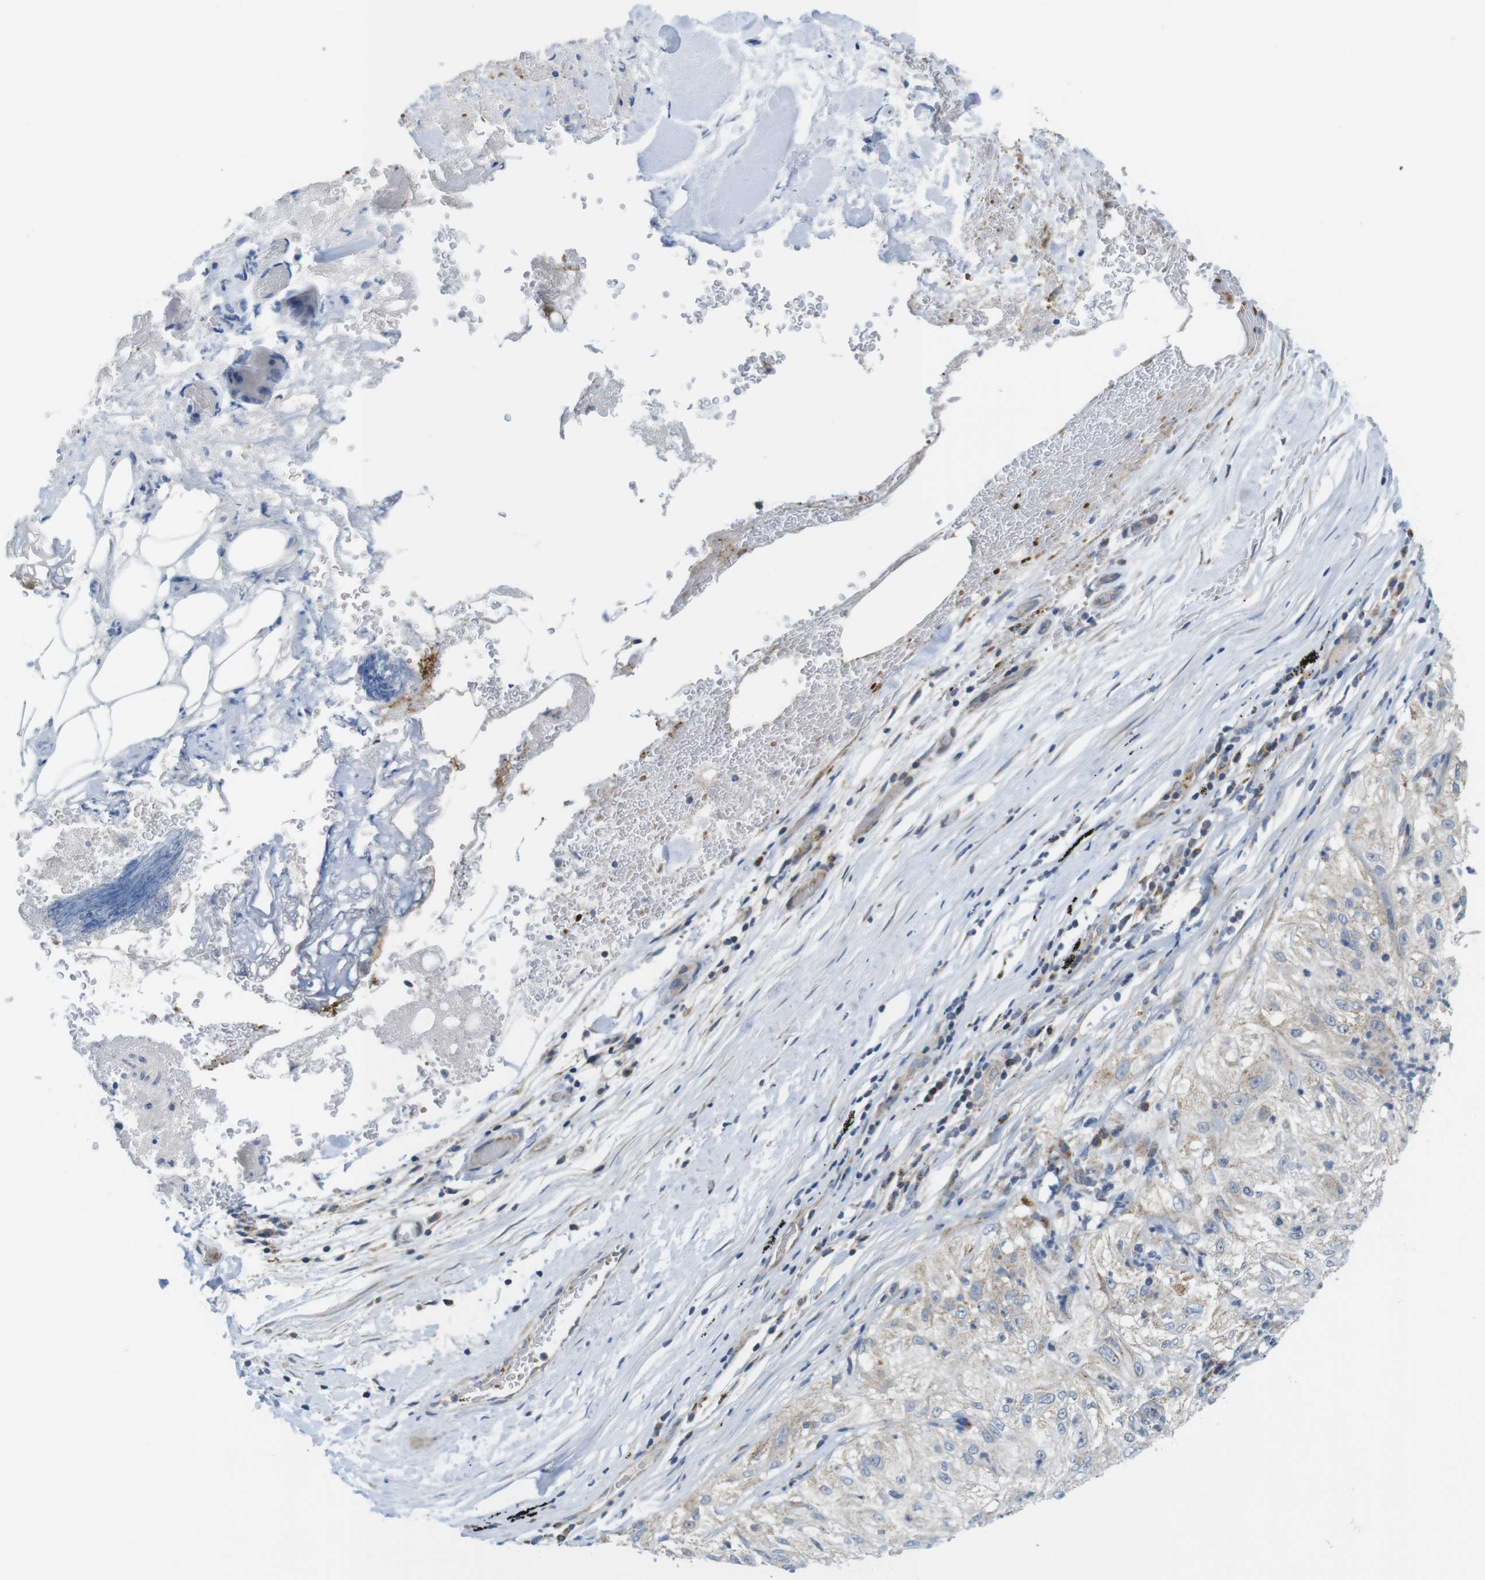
{"staining": {"intensity": "weak", "quantity": "25%-75%", "location": "cytoplasmic/membranous"}, "tissue": "lung cancer", "cell_type": "Tumor cells", "image_type": "cancer", "snomed": [{"axis": "morphology", "description": "Inflammation, NOS"}, {"axis": "morphology", "description": "Squamous cell carcinoma, NOS"}, {"axis": "topography", "description": "Lymph node"}, {"axis": "topography", "description": "Soft tissue"}, {"axis": "topography", "description": "Lung"}], "caption": "Squamous cell carcinoma (lung) stained for a protein displays weak cytoplasmic/membranous positivity in tumor cells.", "gene": "MARCHF1", "patient": {"sex": "male", "age": 66}}